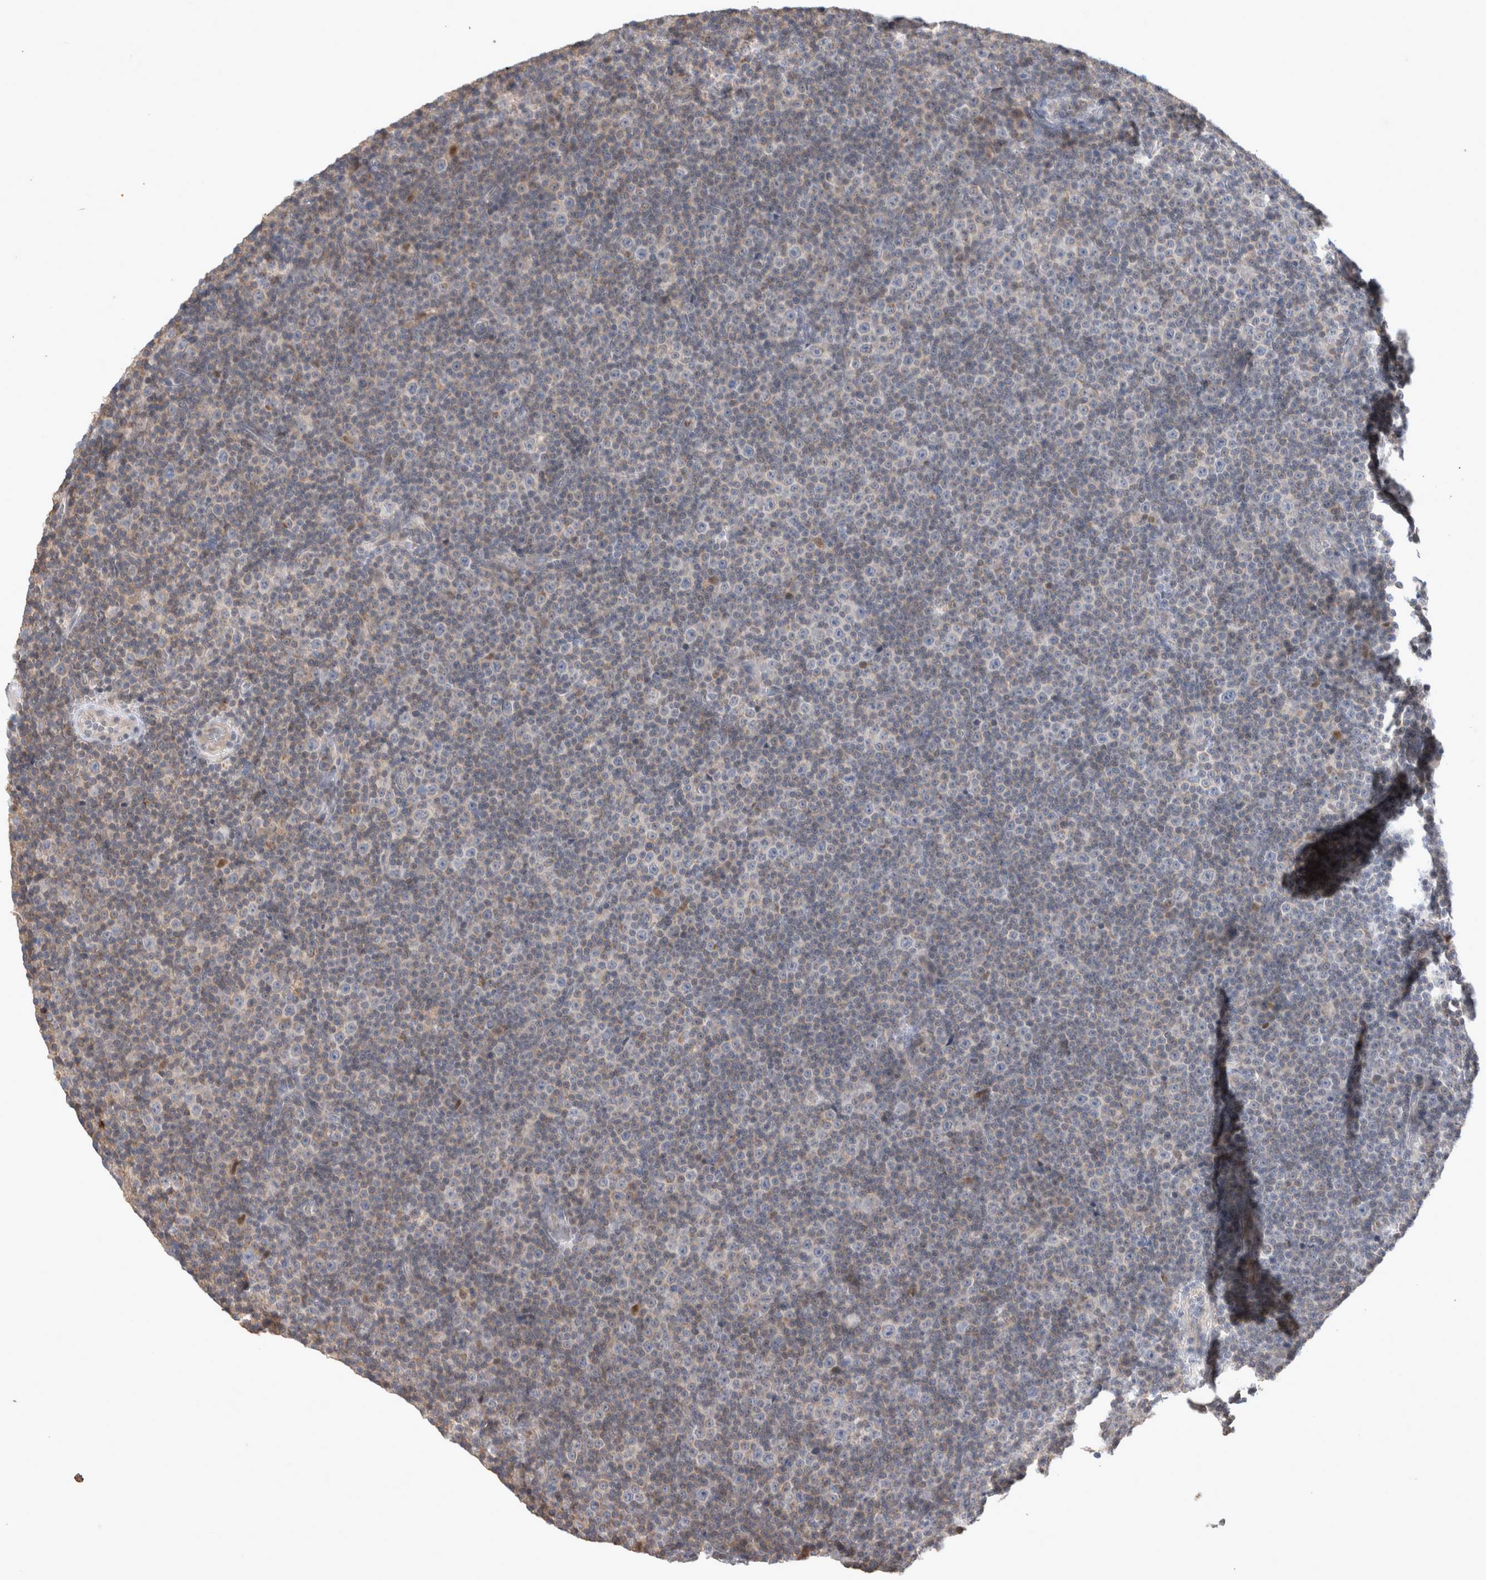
{"staining": {"intensity": "weak", "quantity": "25%-75%", "location": "cytoplasmic/membranous"}, "tissue": "lymphoma", "cell_type": "Tumor cells", "image_type": "cancer", "snomed": [{"axis": "morphology", "description": "Malignant lymphoma, non-Hodgkin's type, Low grade"}, {"axis": "topography", "description": "Lymph node"}], "caption": "Malignant lymphoma, non-Hodgkin's type (low-grade) stained for a protein reveals weak cytoplasmic/membranous positivity in tumor cells.", "gene": "AGMAT", "patient": {"sex": "female", "age": 67}}